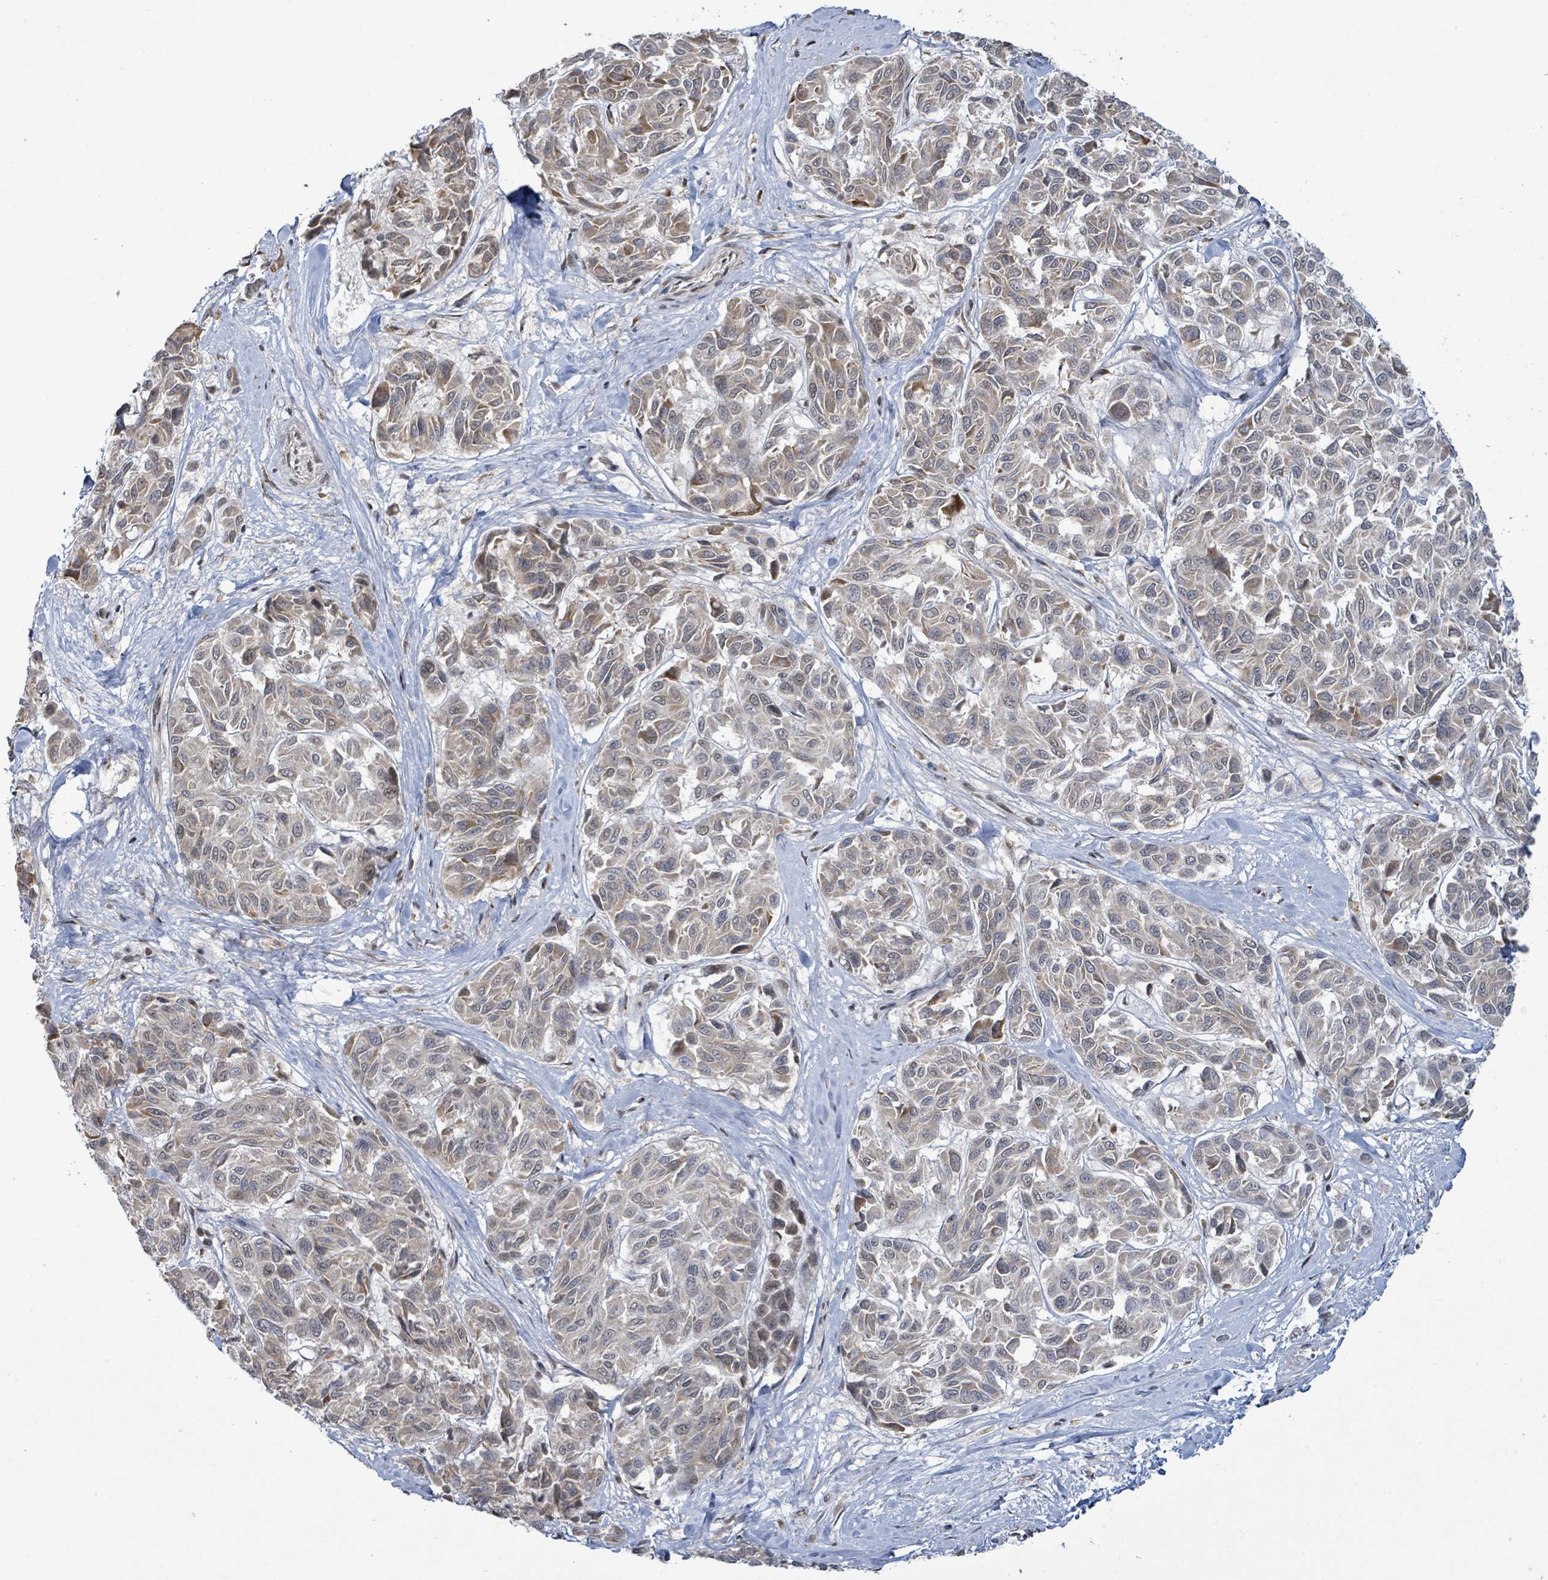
{"staining": {"intensity": "weak", "quantity": "<25%", "location": "cytoplasmic/membranous"}, "tissue": "melanoma", "cell_type": "Tumor cells", "image_type": "cancer", "snomed": [{"axis": "morphology", "description": "Malignant melanoma, NOS"}, {"axis": "topography", "description": "Skin"}], "caption": "Tumor cells are negative for protein expression in human malignant melanoma.", "gene": "SBF2", "patient": {"sex": "female", "age": 66}}